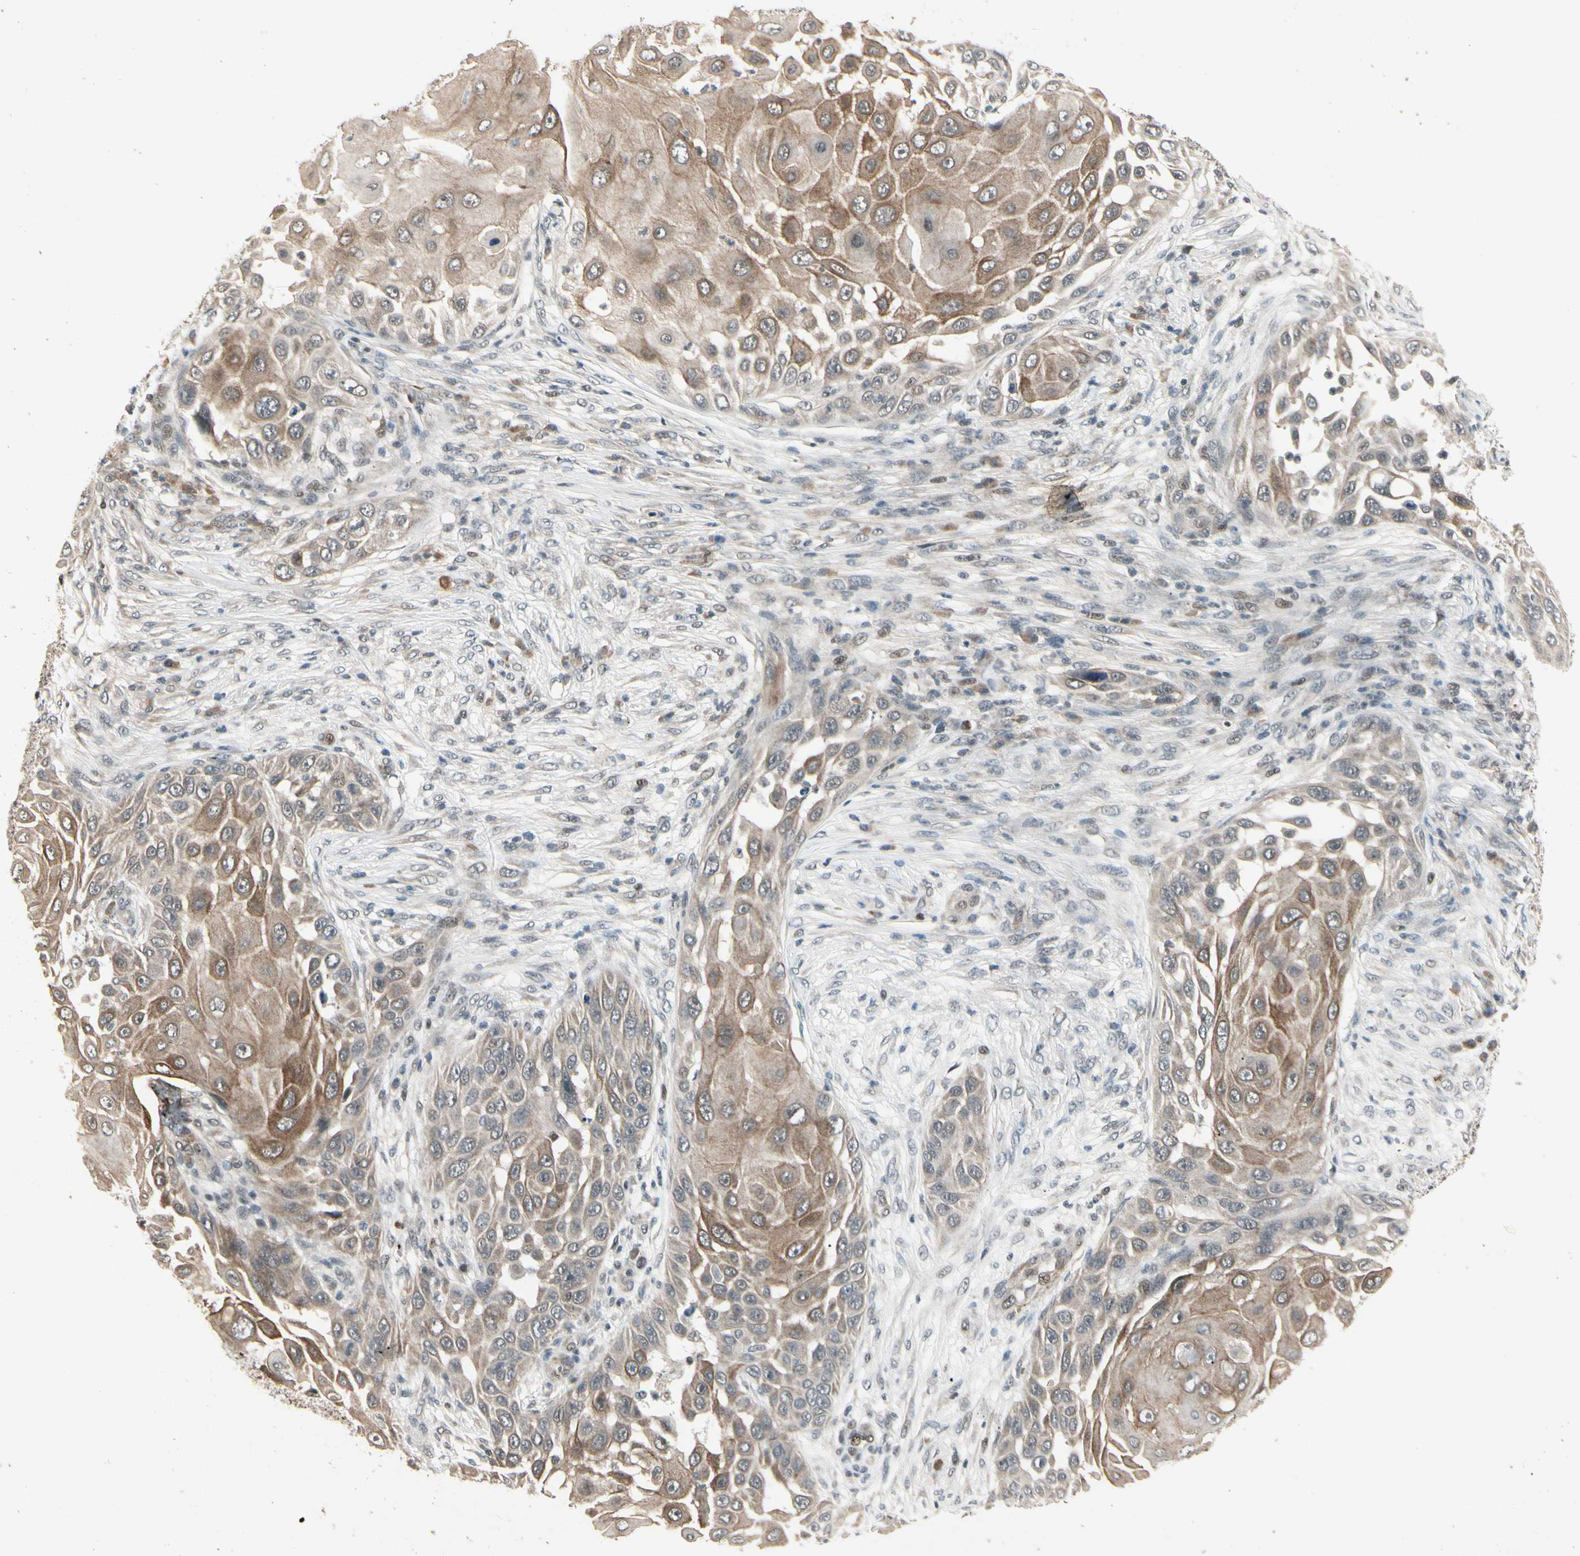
{"staining": {"intensity": "moderate", "quantity": ">75%", "location": "cytoplasmic/membranous"}, "tissue": "skin cancer", "cell_type": "Tumor cells", "image_type": "cancer", "snomed": [{"axis": "morphology", "description": "Squamous cell carcinoma, NOS"}, {"axis": "topography", "description": "Skin"}], "caption": "DAB (3,3'-diaminobenzidine) immunohistochemical staining of human squamous cell carcinoma (skin) exhibits moderate cytoplasmic/membranous protein staining in about >75% of tumor cells. (Stains: DAB (3,3'-diaminobenzidine) in brown, nuclei in blue, Microscopy: brightfield microscopy at high magnification).", "gene": "CDK11A", "patient": {"sex": "female", "age": 44}}